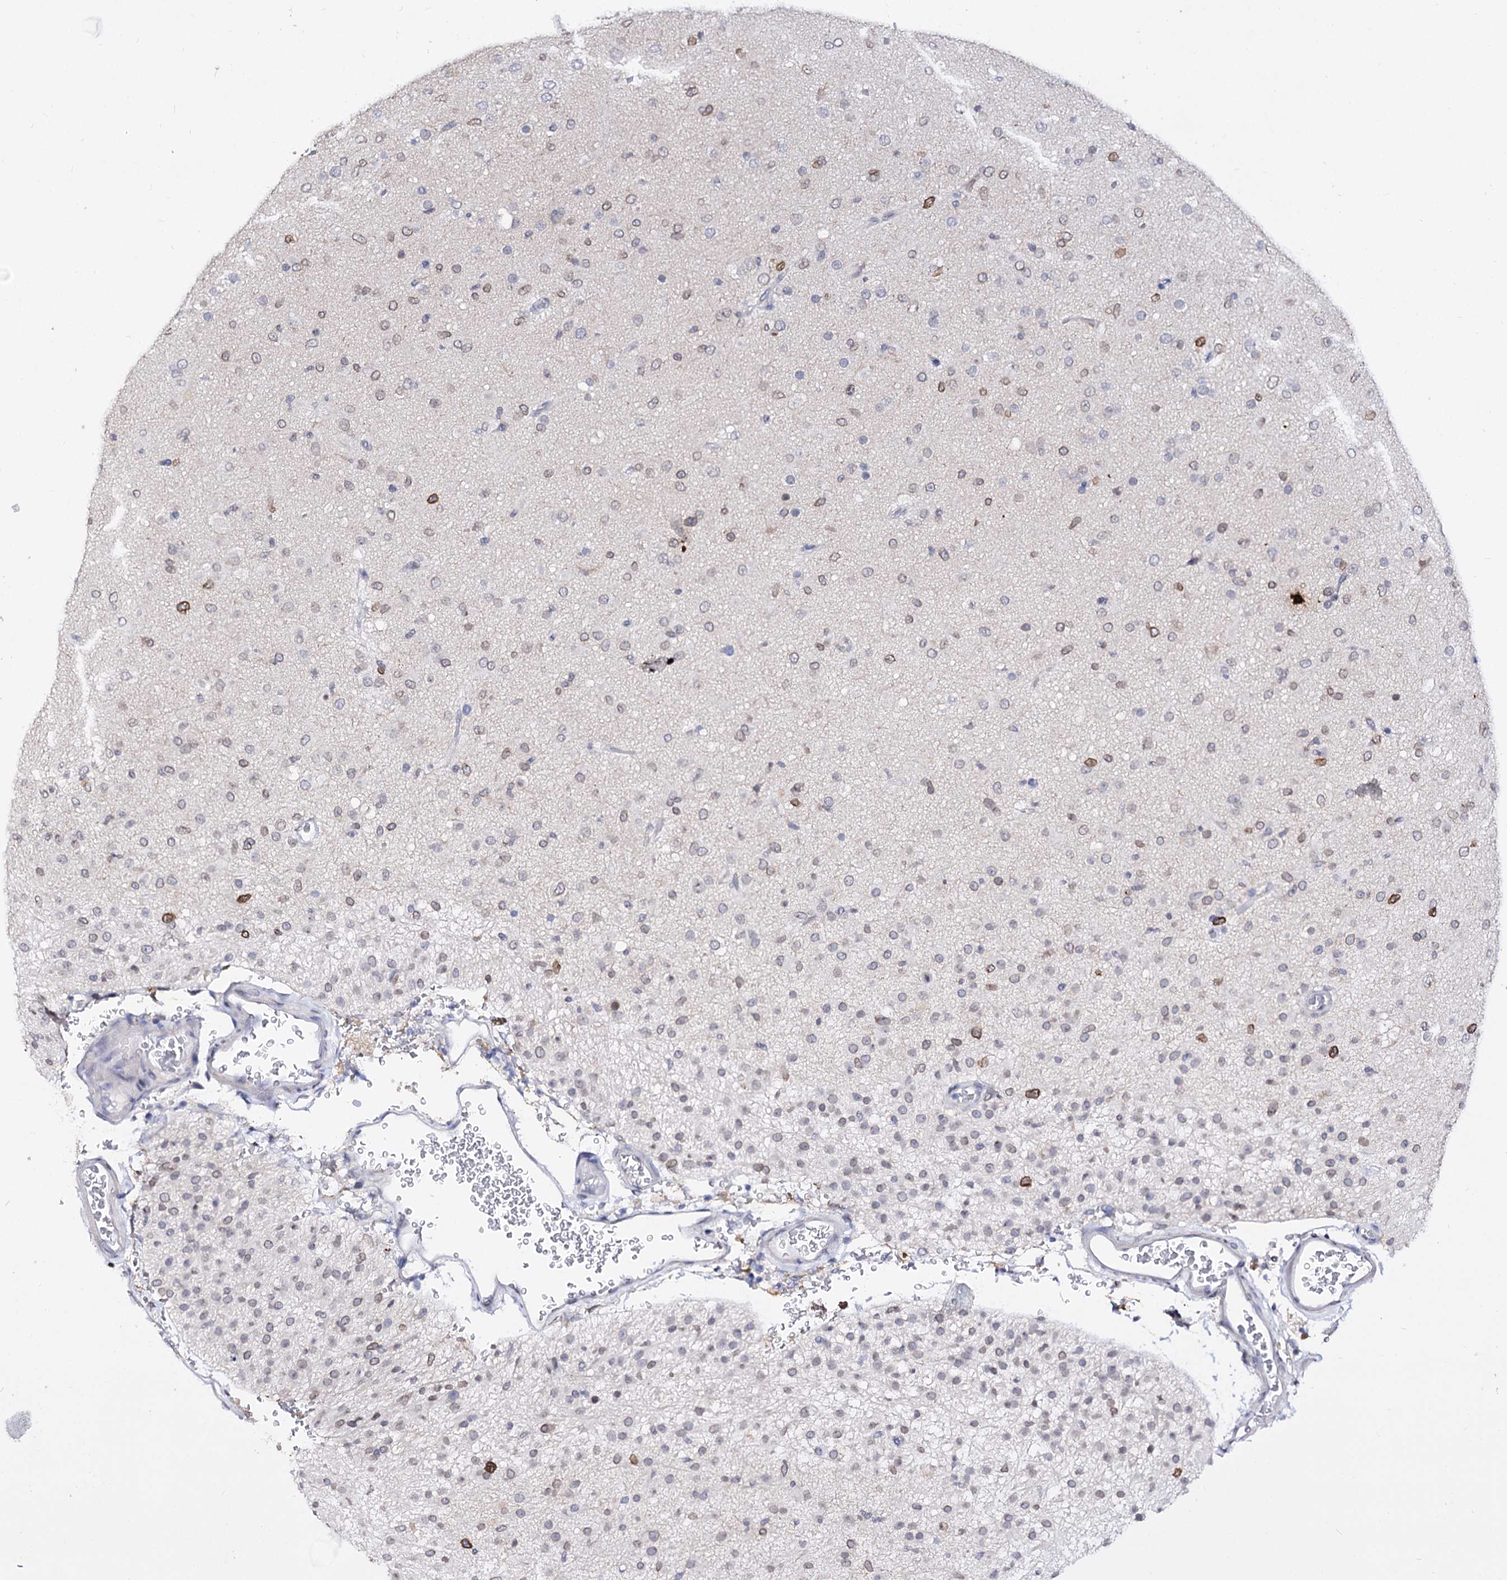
{"staining": {"intensity": "moderate", "quantity": "<25%", "location": "cytoplasmic/membranous,nuclear"}, "tissue": "glioma", "cell_type": "Tumor cells", "image_type": "cancer", "snomed": [{"axis": "morphology", "description": "Glioma, malignant, Low grade"}, {"axis": "topography", "description": "Brain"}], "caption": "This histopathology image shows glioma stained with immunohistochemistry (IHC) to label a protein in brown. The cytoplasmic/membranous and nuclear of tumor cells show moderate positivity for the protein. Nuclei are counter-stained blue.", "gene": "TMEM201", "patient": {"sex": "male", "age": 65}}